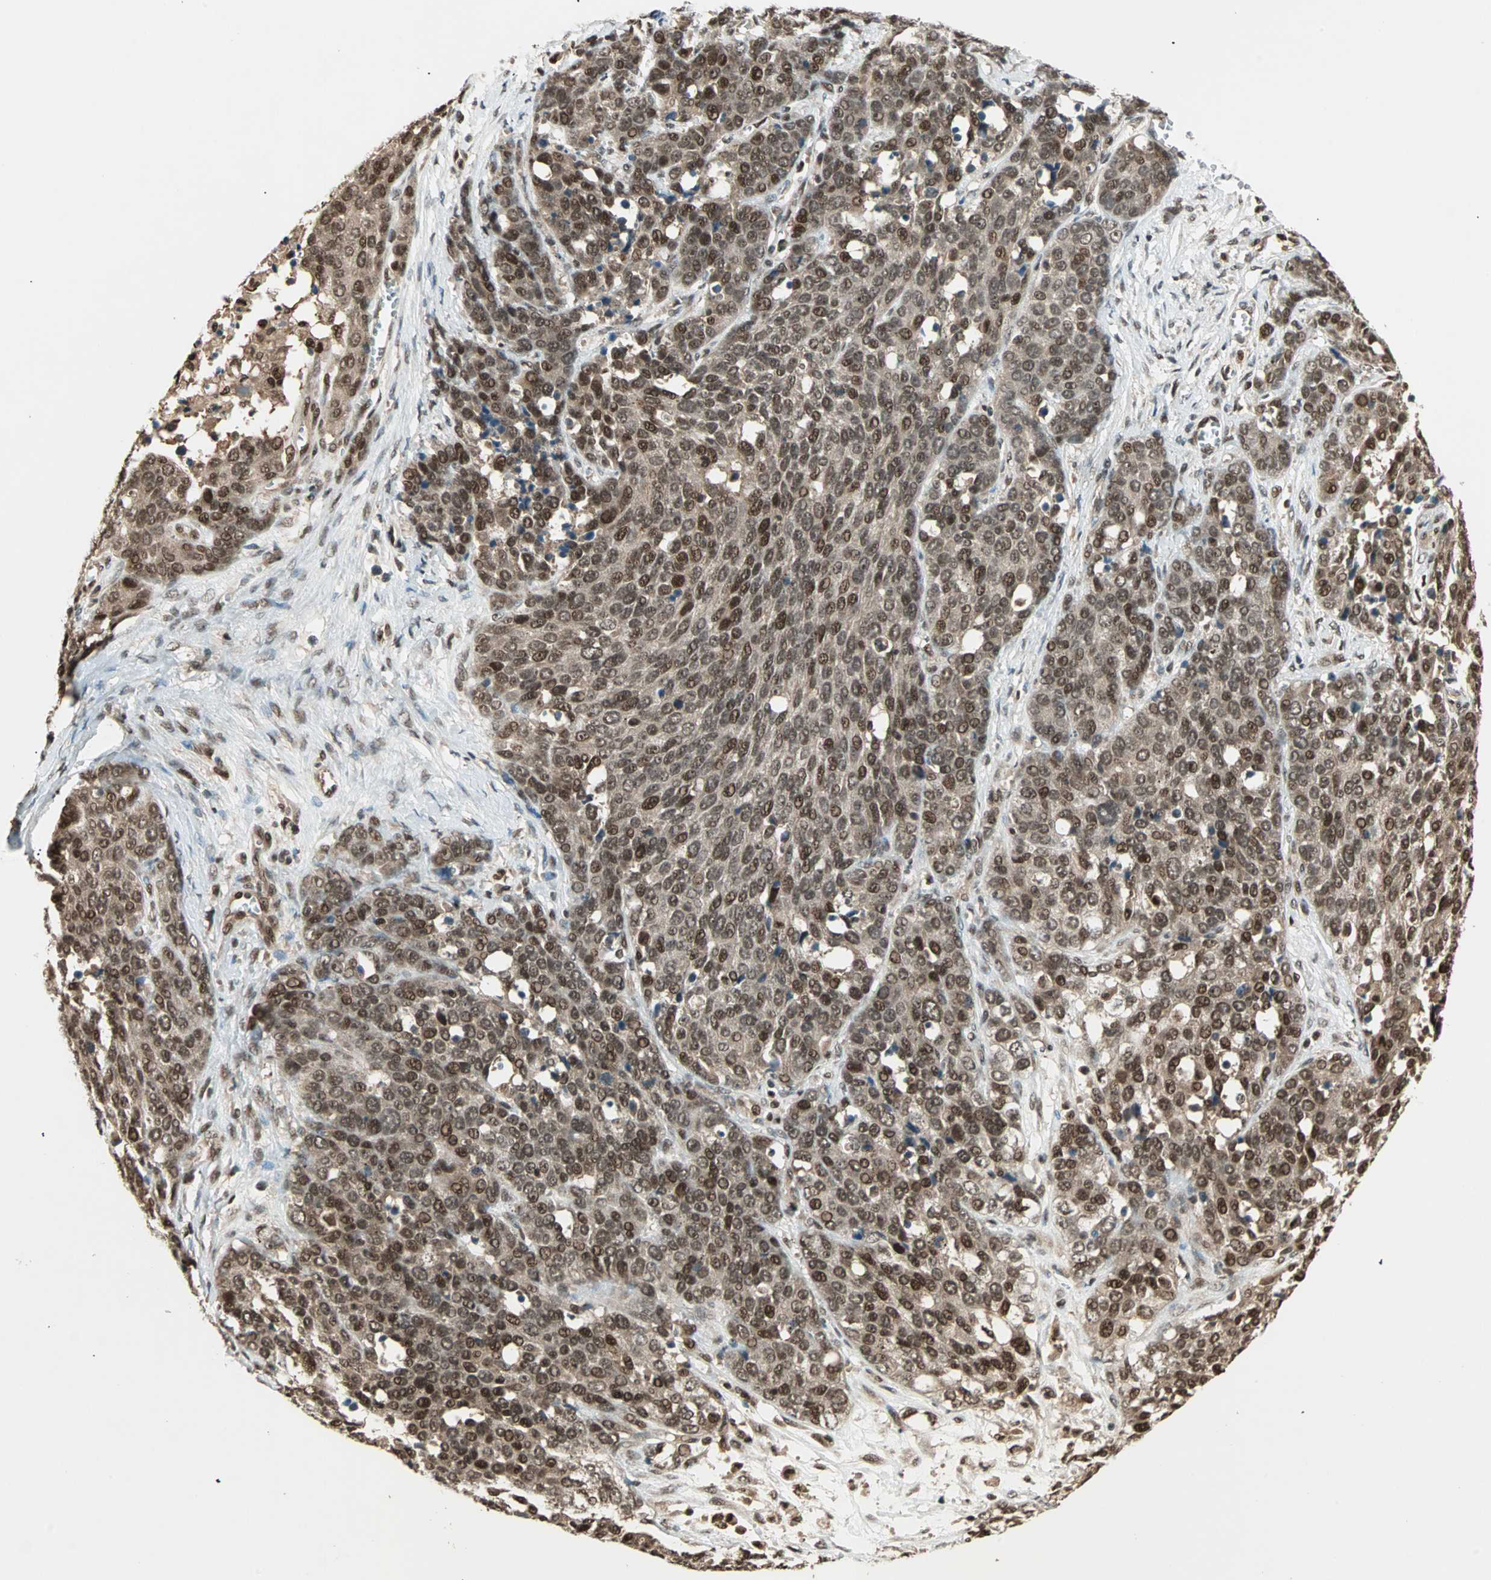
{"staining": {"intensity": "strong", "quantity": ">75%", "location": "cytoplasmic/membranous,nuclear"}, "tissue": "ovarian cancer", "cell_type": "Tumor cells", "image_type": "cancer", "snomed": [{"axis": "morphology", "description": "Cystadenocarcinoma, serous, NOS"}, {"axis": "topography", "description": "Ovary"}], "caption": "Immunohistochemistry histopathology image of neoplastic tissue: ovarian serous cystadenocarcinoma stained using immunohistochemistry reveals high levels of strong protein expression localized specifically in the cytoplasmic/membranous and nuclear of tumor cells, appearing as a cytoplasmic/membranous and nuclear brown color.", "gene": "ZNF44", "patient": {"sex": "female", "age": 44}}